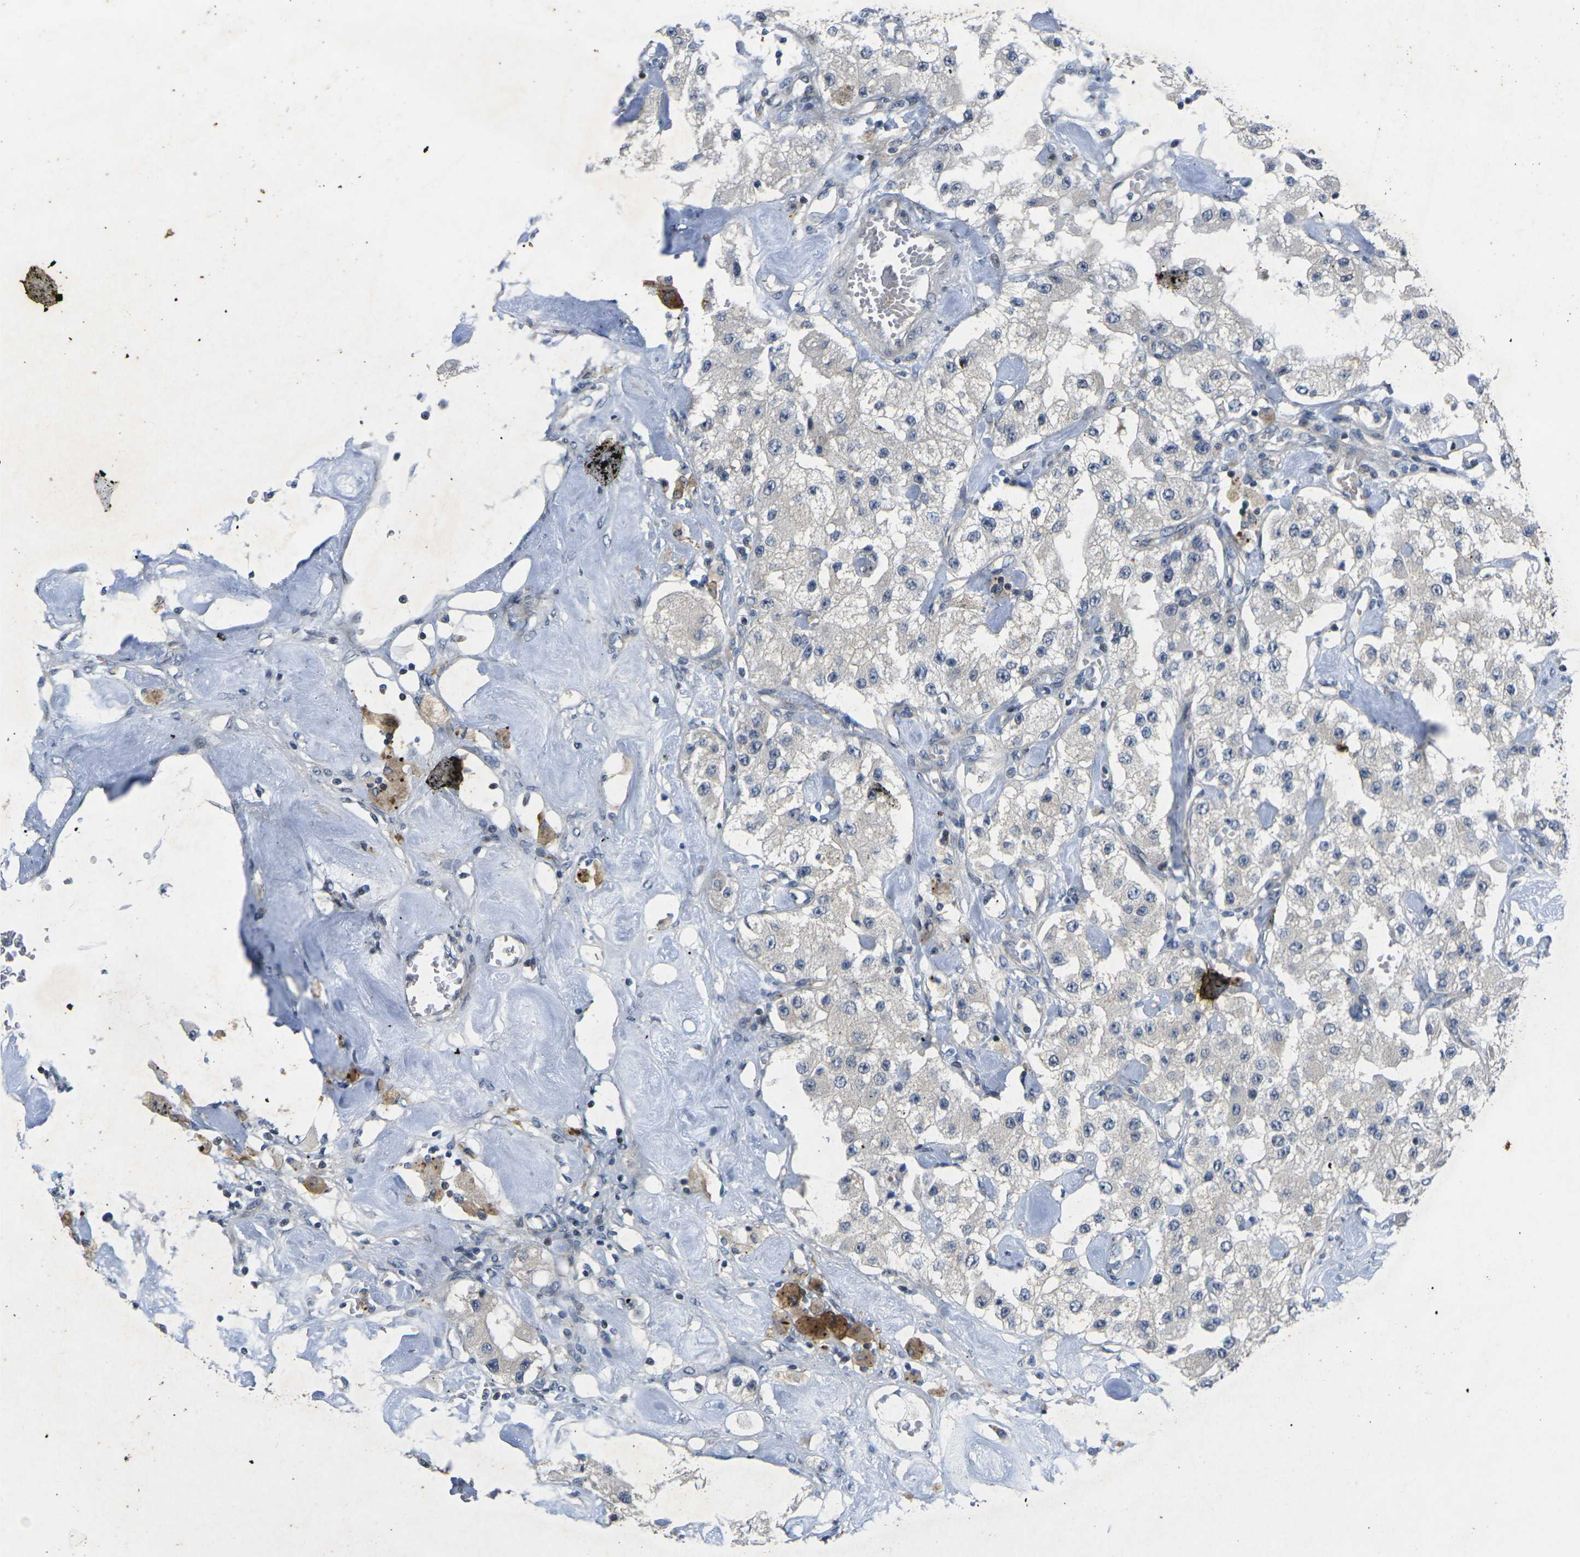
{"staining": {"intensity": "negative", "quantity": "none", "location": "none"}, "tissue": "carcinoid", "cell_type": "Tumor cells", "image_type": "cancer", "snomed": [{"axis": "morphology", "description": "Carcinoid, malignant, NOS"}, {"axis": "topography", "description": "Pancreas"}], "caption": "Immunohistochemistry (IHC) of human carcinoid displays no staining in tumor cells.", "gene": "ROBO2", "patient": {"sex": "male", "age": 41}}